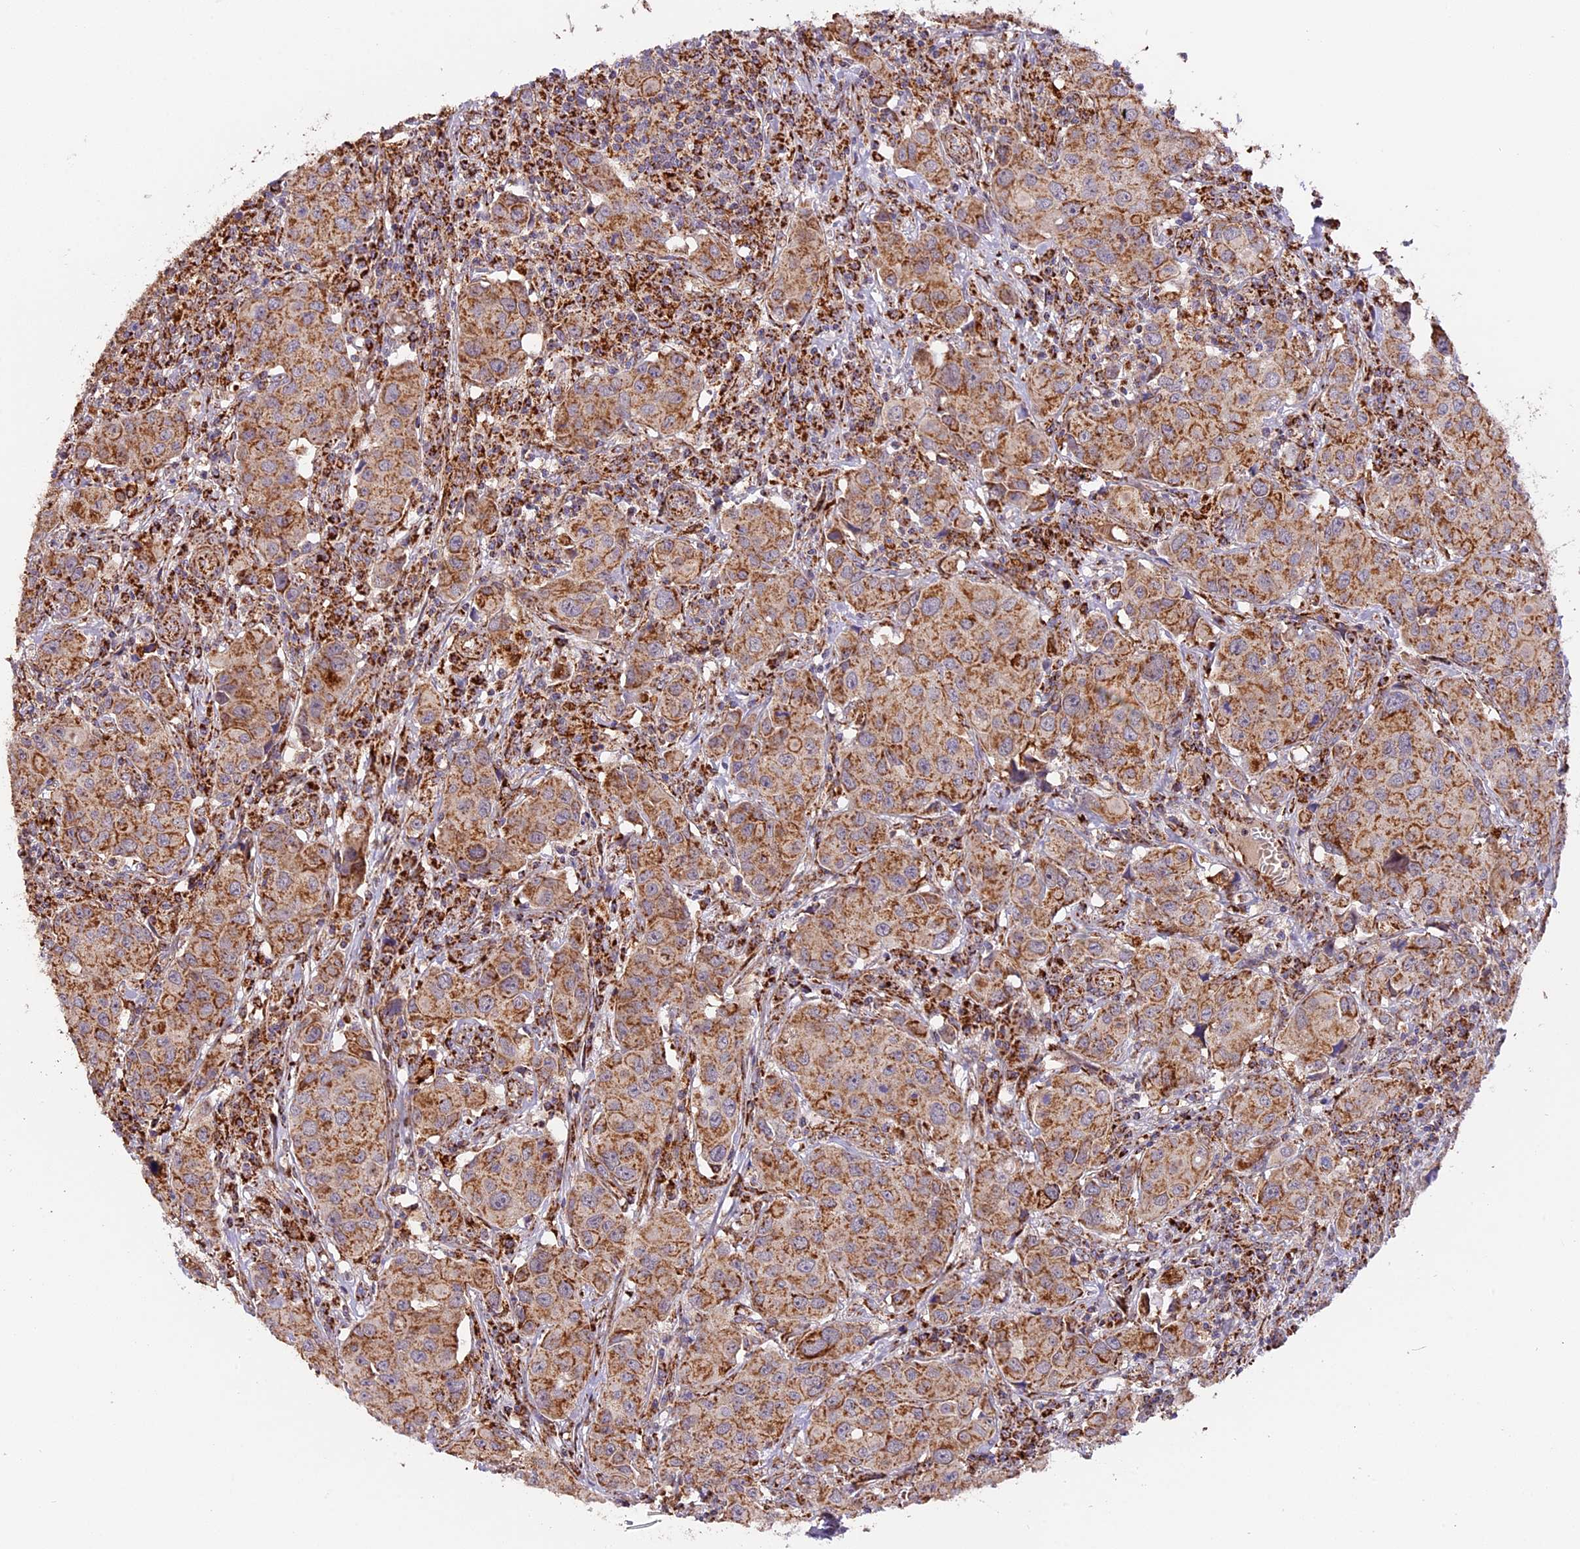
{"staining": {"intensity": "moderate", "quantity": ">75%", "location": "cytoplasmic/membranous"}, "tissue": "urothelial cancer", "cell_type": "Tumor cells", "image_type": "cancer", "snomed": [{"axis": "morphology", "description": "Urothelial carcinoma, High grade"}, {"axis": "topography", "description": "Urinary bladder"}], "caption": "Immunohistochemistry (IHC) of urothelial cancer demonstrates medium levels of moderate cytoplasmic/membranous expression in about >75% of tumor cells.", "gene": "NDUFA8", "patient": {"sex": "female", "age": 75}}